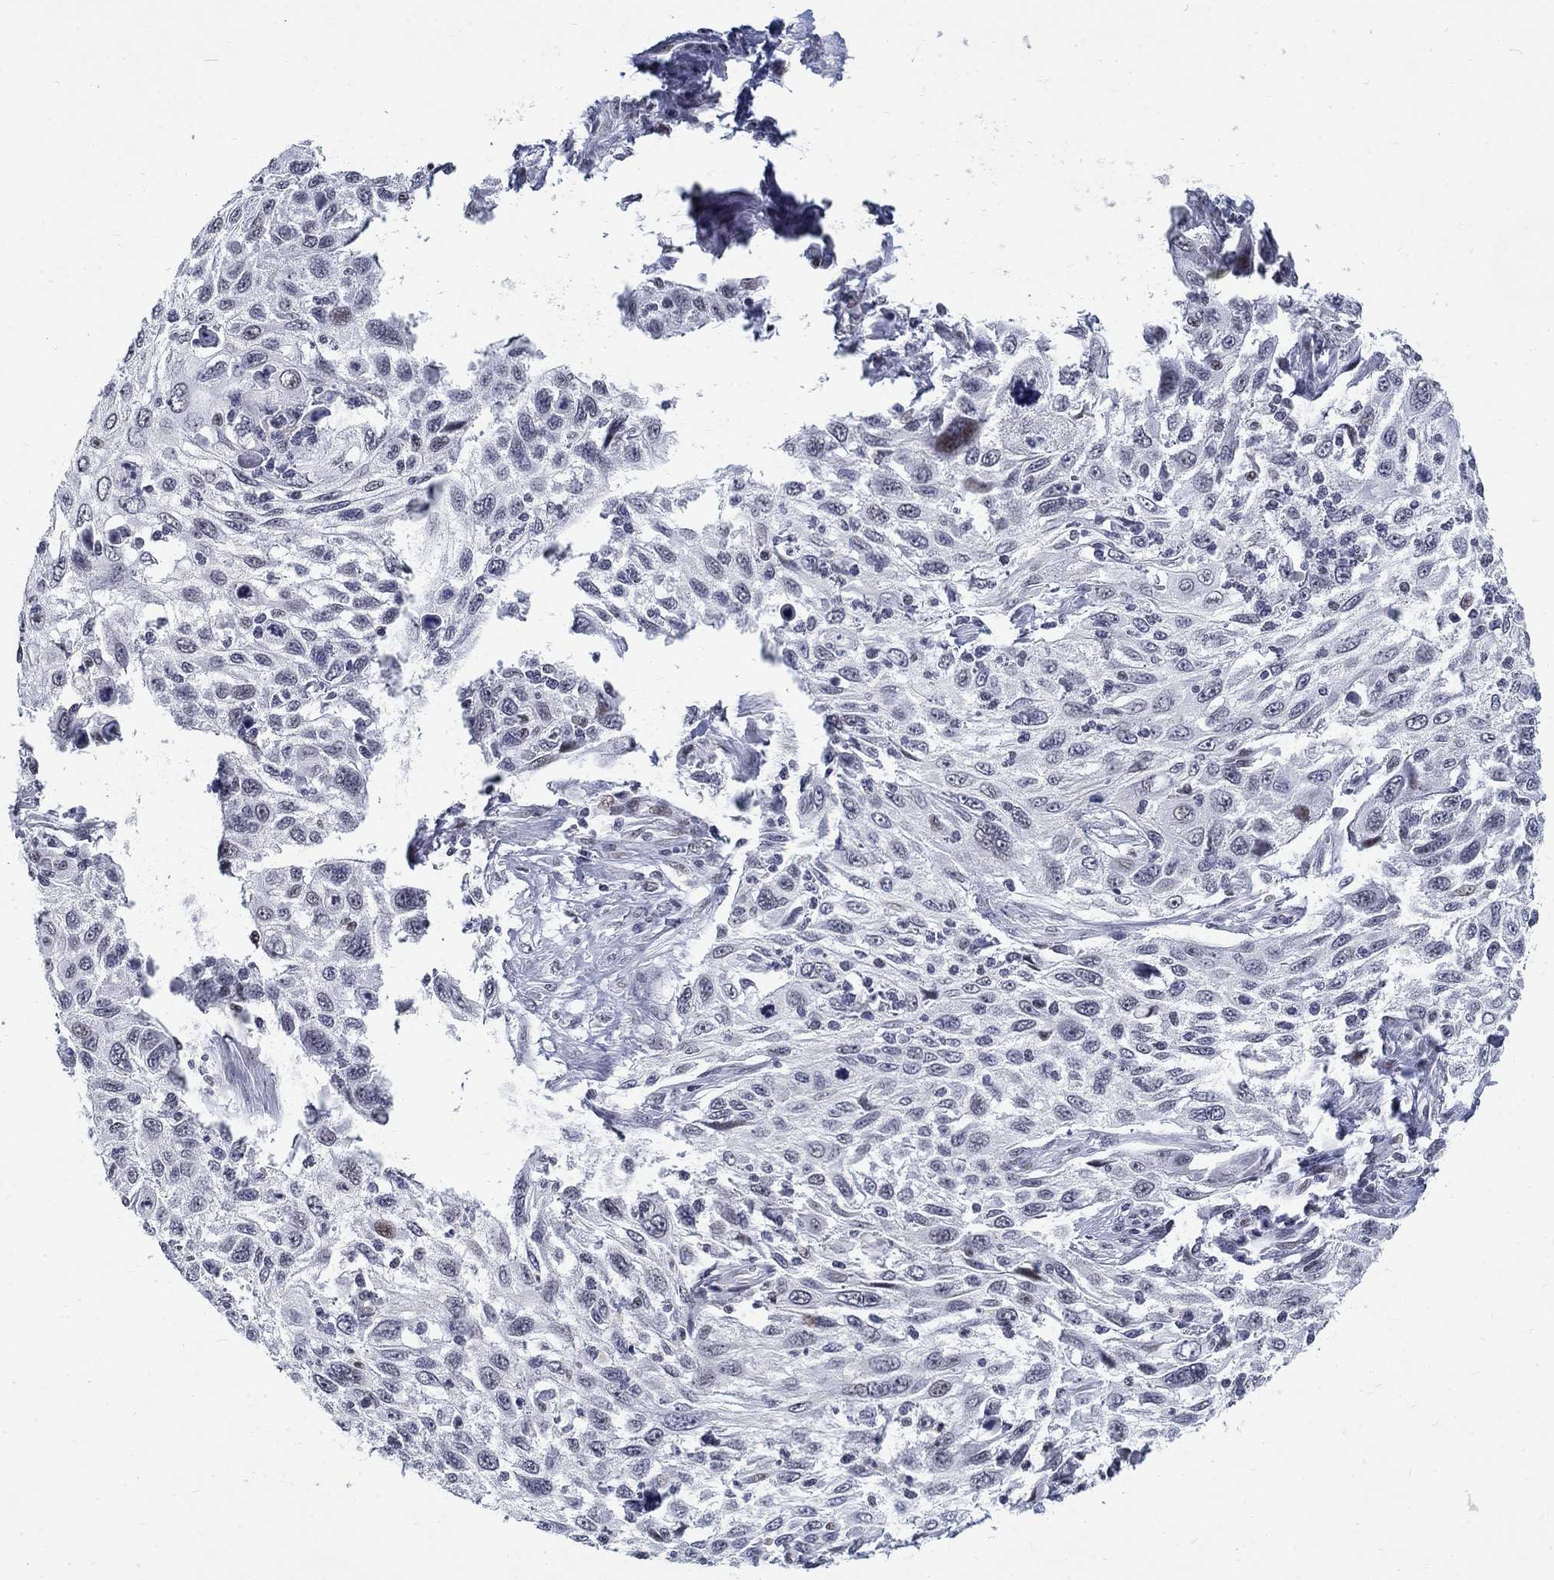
{"staining": {"intensity": "negative", "quantity": "none", "location": "none"}, "tissue": "cervical cancer", "cell_type": "Tumor cells", "image_type": "cancer", "snomed": [{"axis": "morphology", "description": "Squamous cell carcinoma, NOS"}, {"axis": "topography", "description": "Cervix"}], "caption": "Squamous cell carcinoma (cervical) stained for a protein using immunohistochemistry exhibits no expression tumor cells.", "gene": "BHLHE22", "patient": {"sex": "female", "age": 70}}